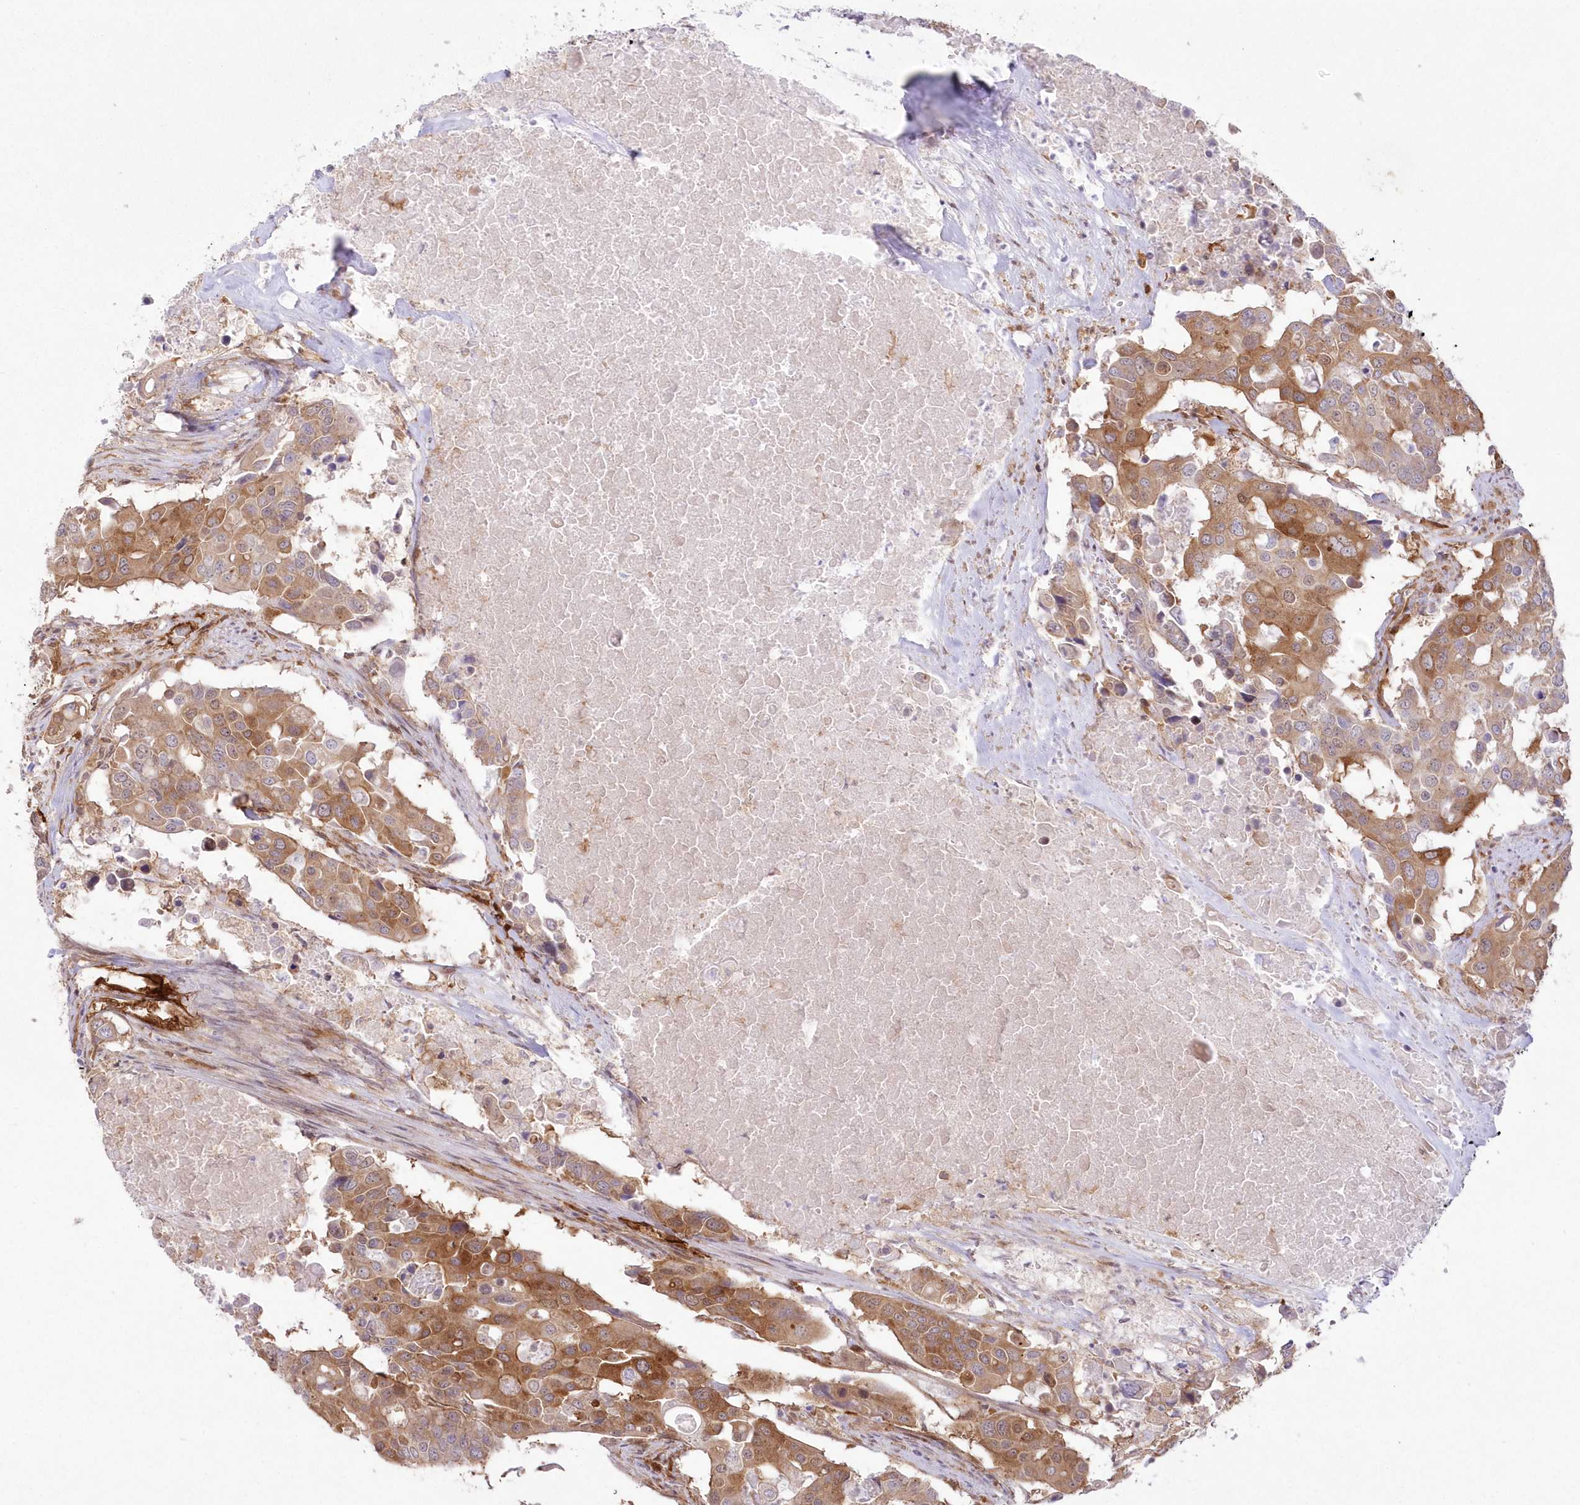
{"staining": {"intensity": "moderate", "quantity": ">75%", "location": "cytoplasmic/membranous"}, "tissue": "colorectal cancer", "cell_type": "Tumor cells", "image_type": "cancer", "snomed": [{"axis": "morphology", "description": "Adenocarcinoma, NOS"}, {"axis": "topography", "description": "Colon"}], "caption": "The photomicrograph reveals immunohistochemical staining of colorectal cancer. There is moderate cytoplasmic/membranous positivity is present in about >75% of tumor cells. Ihc stains the protein of interest in brown and the nuclei are stained blue.", "gene": "SH3PXD2B", "patient": {"sex": "male", "age": 77}}